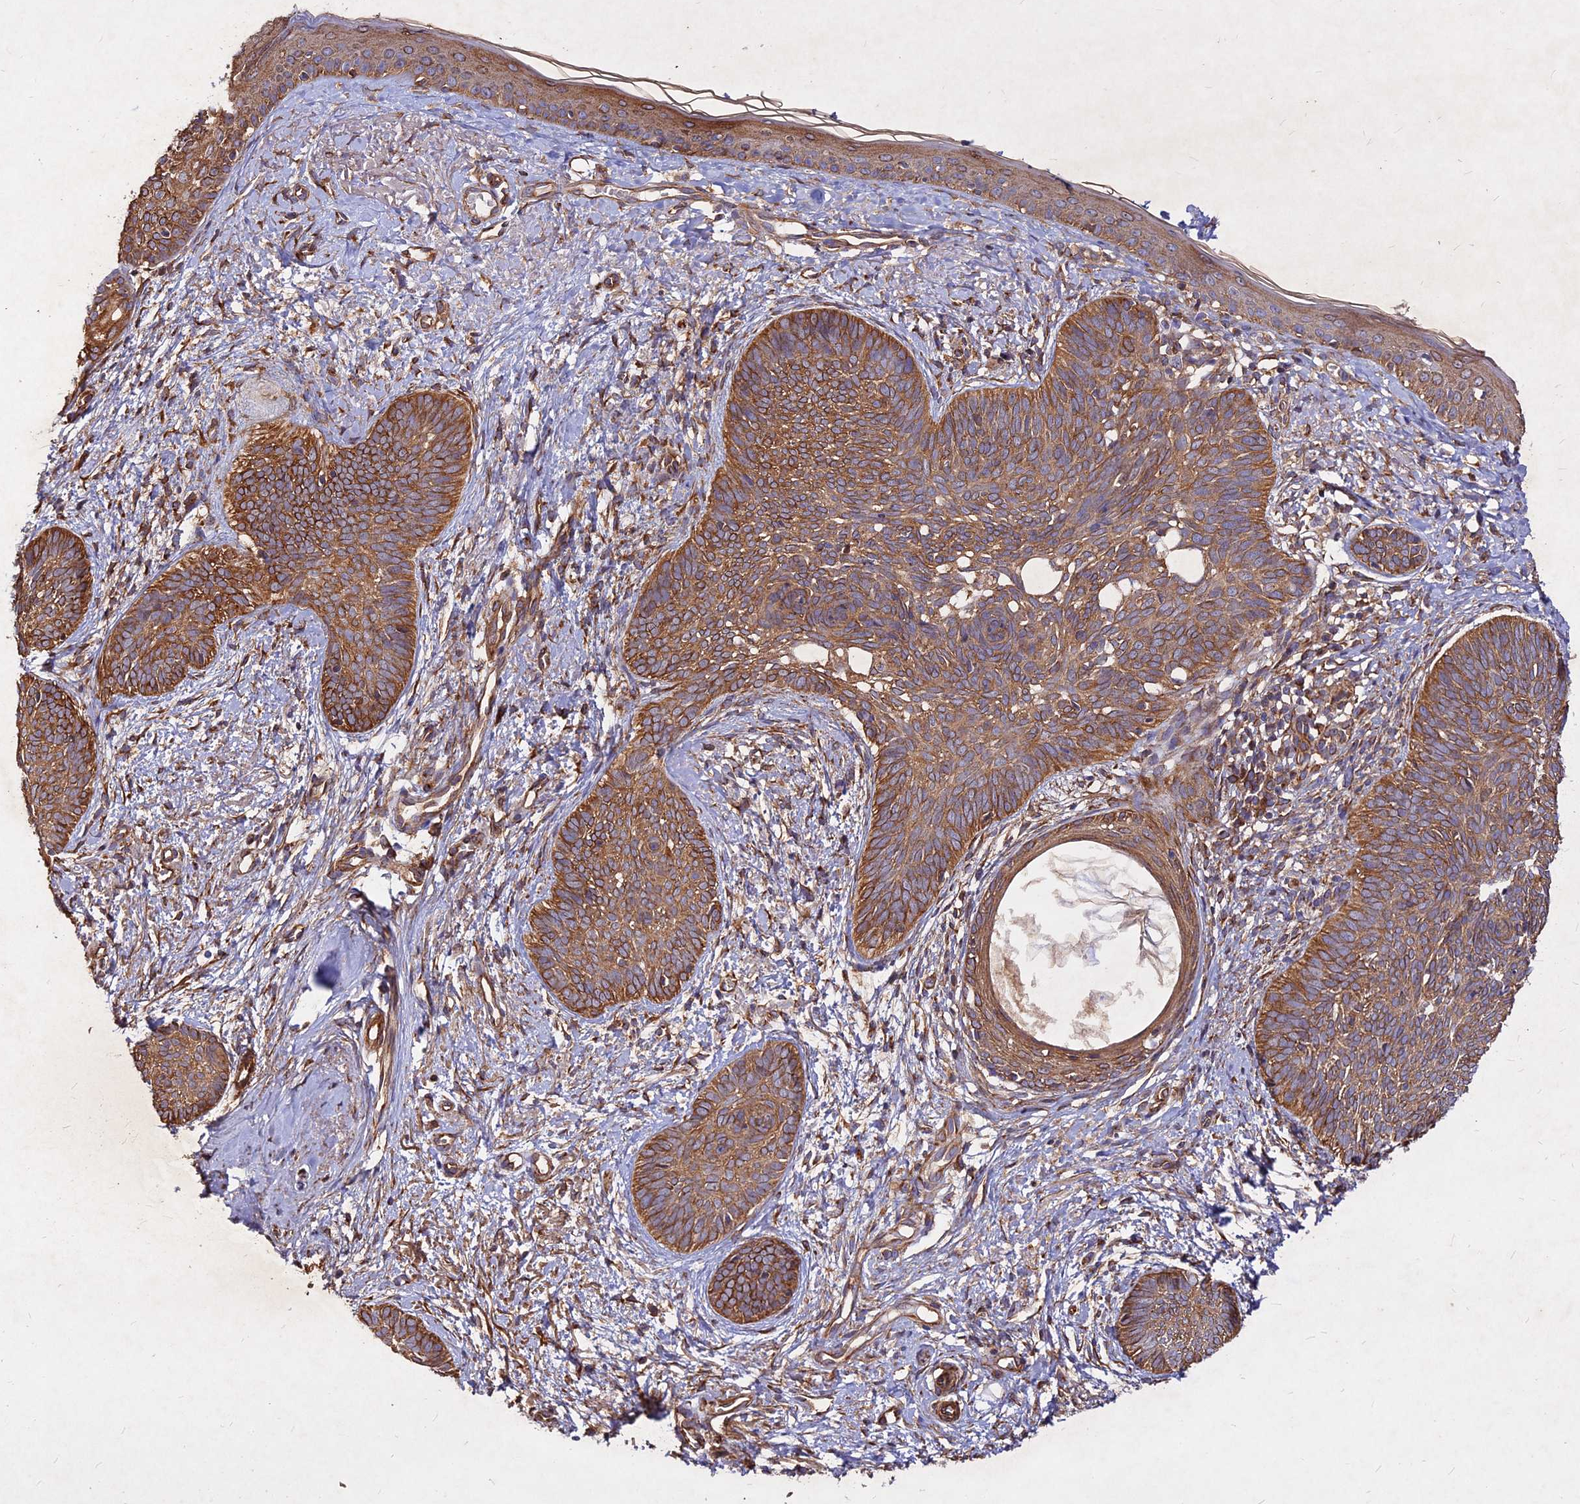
{"staining": {"intensity": "moderate", "quantity": ">75%", "location": "cytoplasmic/membranous"}, "tissue": "skin cancer", "cell_type": "Tumor cells", "image_type": "cancer", "snomed": [{"axis": "morphology", "description": "Basal cell carcinoma"}, {"axis": "topography", "description": "Skin"}], "caption": "Immunohistochemical staining of skin basal cell carcinoma demonstrates medium levels of moderate cytoplasmic/membranous protein positivity in approximately >75% of tumor cells.", "gene": "SKA1", "patient": {"sex": "female", "age": 81}}